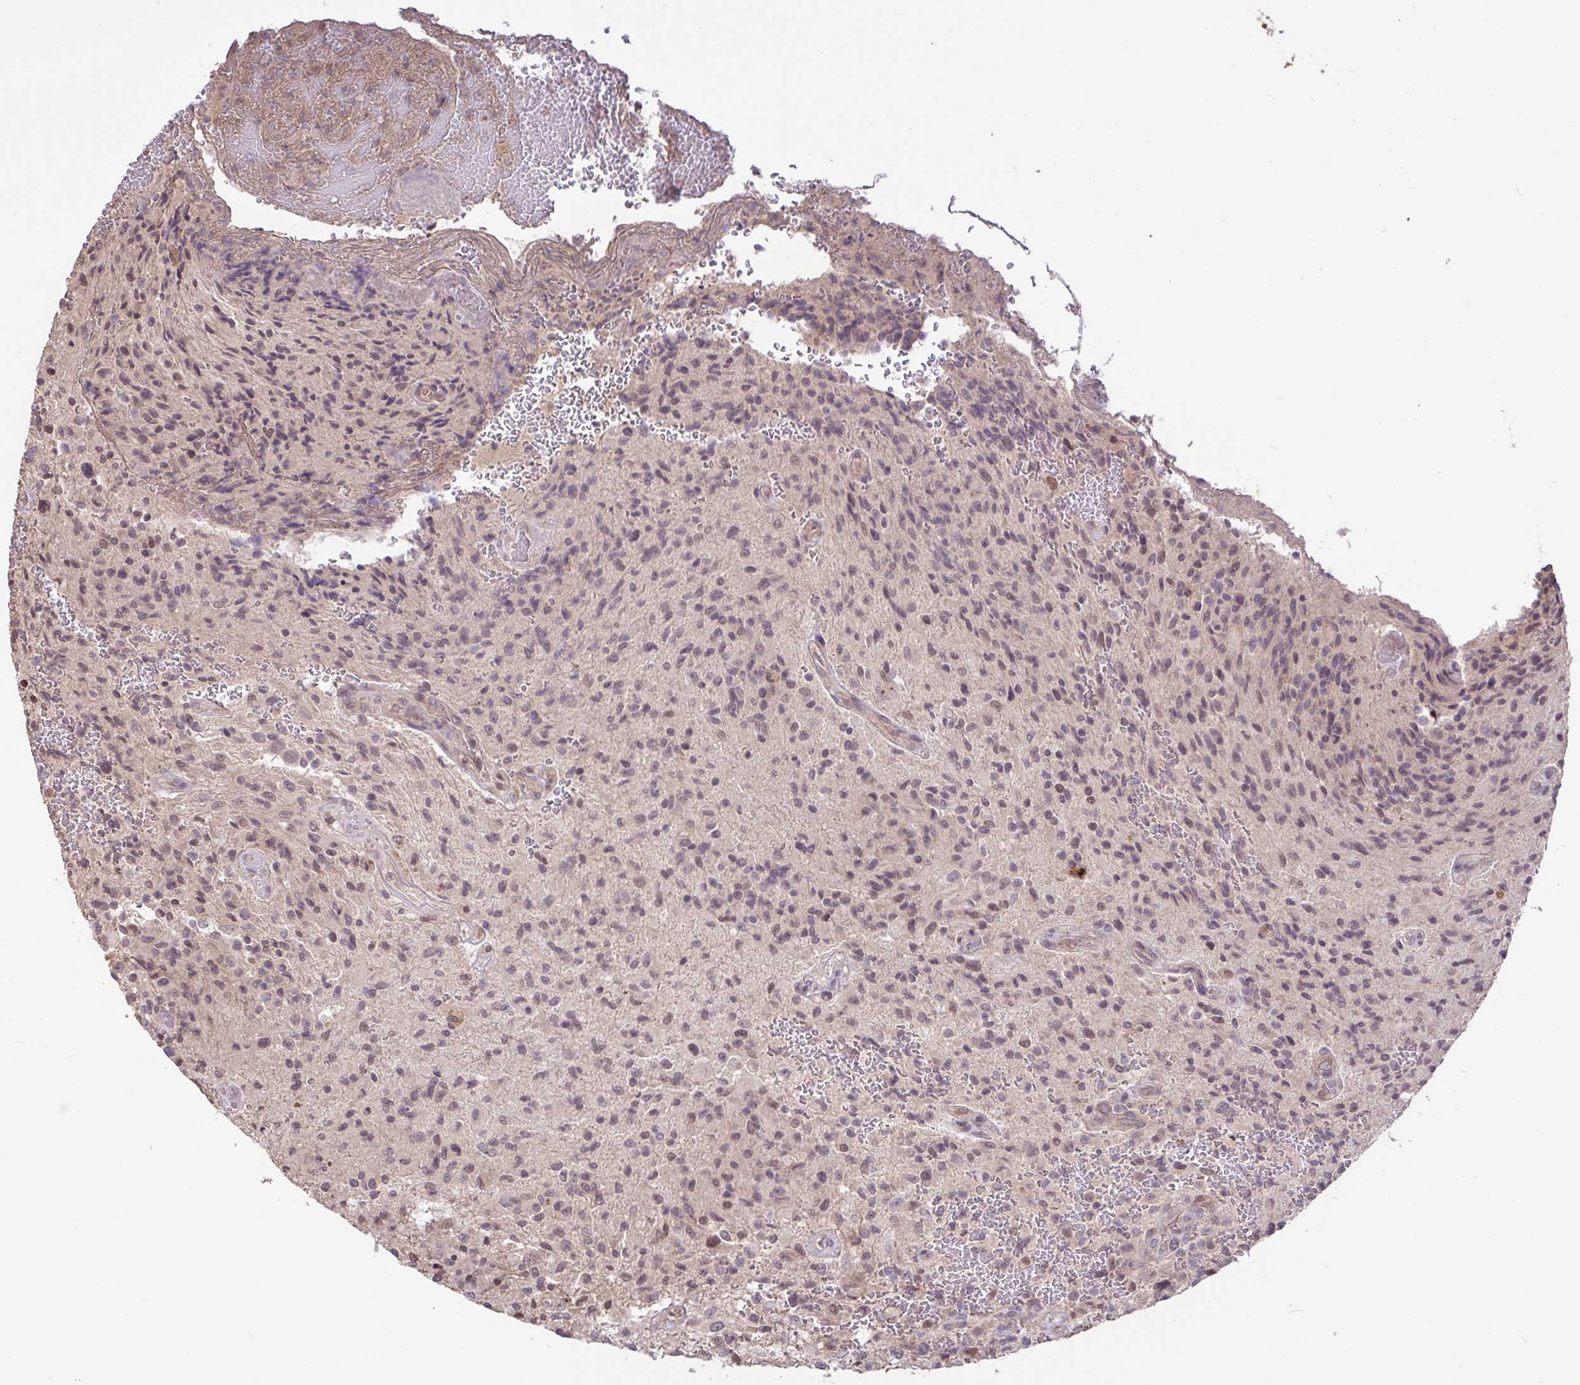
{"staining": {"intensity": "weak", "quantity": ">75%", "location": "nuclear"}, "tissue": "glioma", "cell_type": "Tumor cells", "image_type": "cancer", "snomed": [{"axis": "morphology", "description": "Normal tissue, NOS"}, {"axis": "morphology", "description": "Glioma, malignant, High grade"}, {"axis": "topography", "description": "Cerebral cortex"}], "caption": "Tumor cells exhibit weak nuclear staining in about >75% of cells in glioma.", "gene": "FCER1A", "patient": {"sex": "male", "age": 56}}